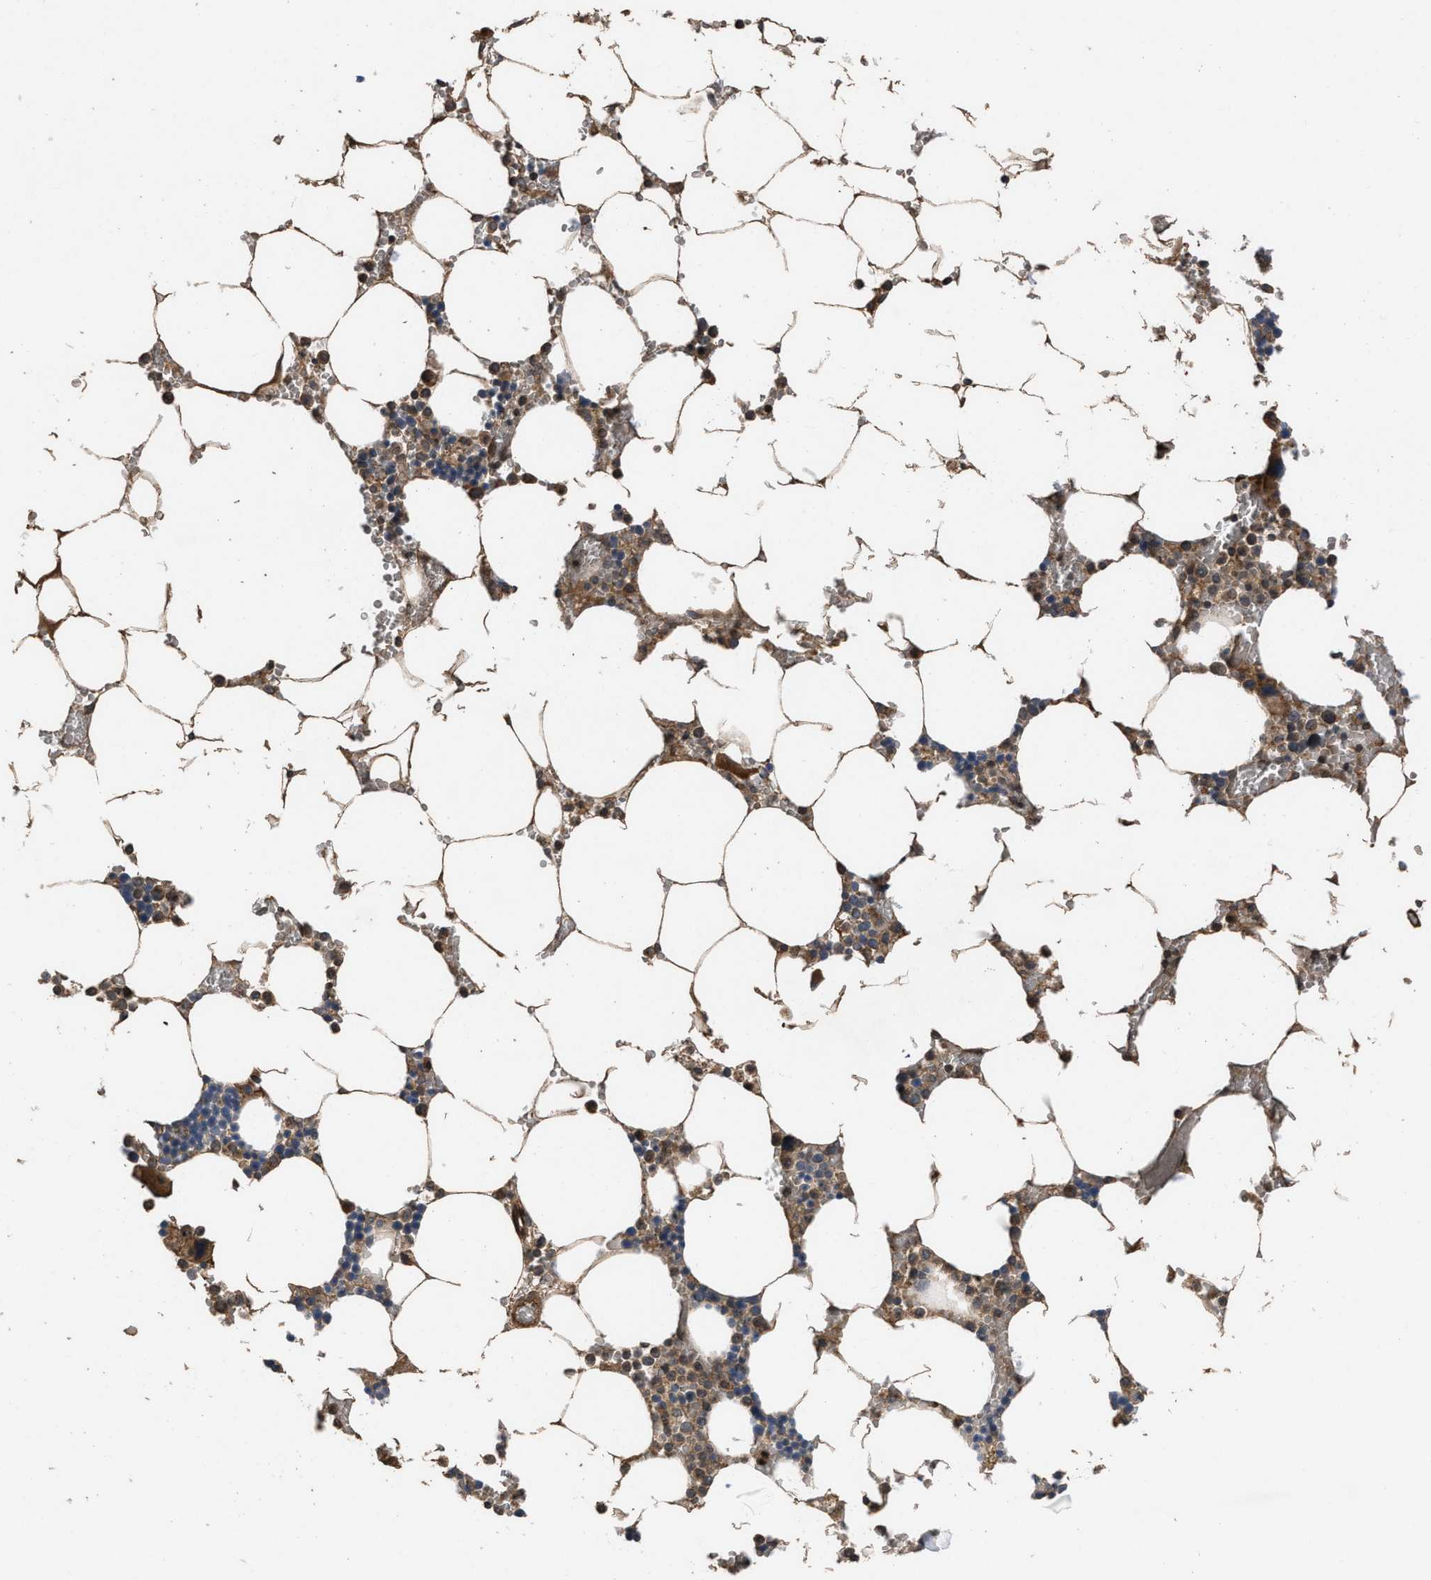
{"staining": {"intensity": "moderate", "quantity": "25%-75%", "location": "cytoplasmic/membranous"}, "tissue": "bone marrow", "cell_type": "Hematopoietic cells", "image_type": "normal", "snomed": [{"axis": "morphology", "description": "Normal tissue, NOS"}, {"axis": "topography", "description": "Bone marrow"}], "caption": "Immunohistochemistry image of benign human bone marrow stained for a protein (brown), which exhibits medium levels of moderate cytoplasmic/membranous expression in about 25%-75% of hematopoietic cells.", "gene": "UTRN", "patient": {"sex": "male", "age": 70}}